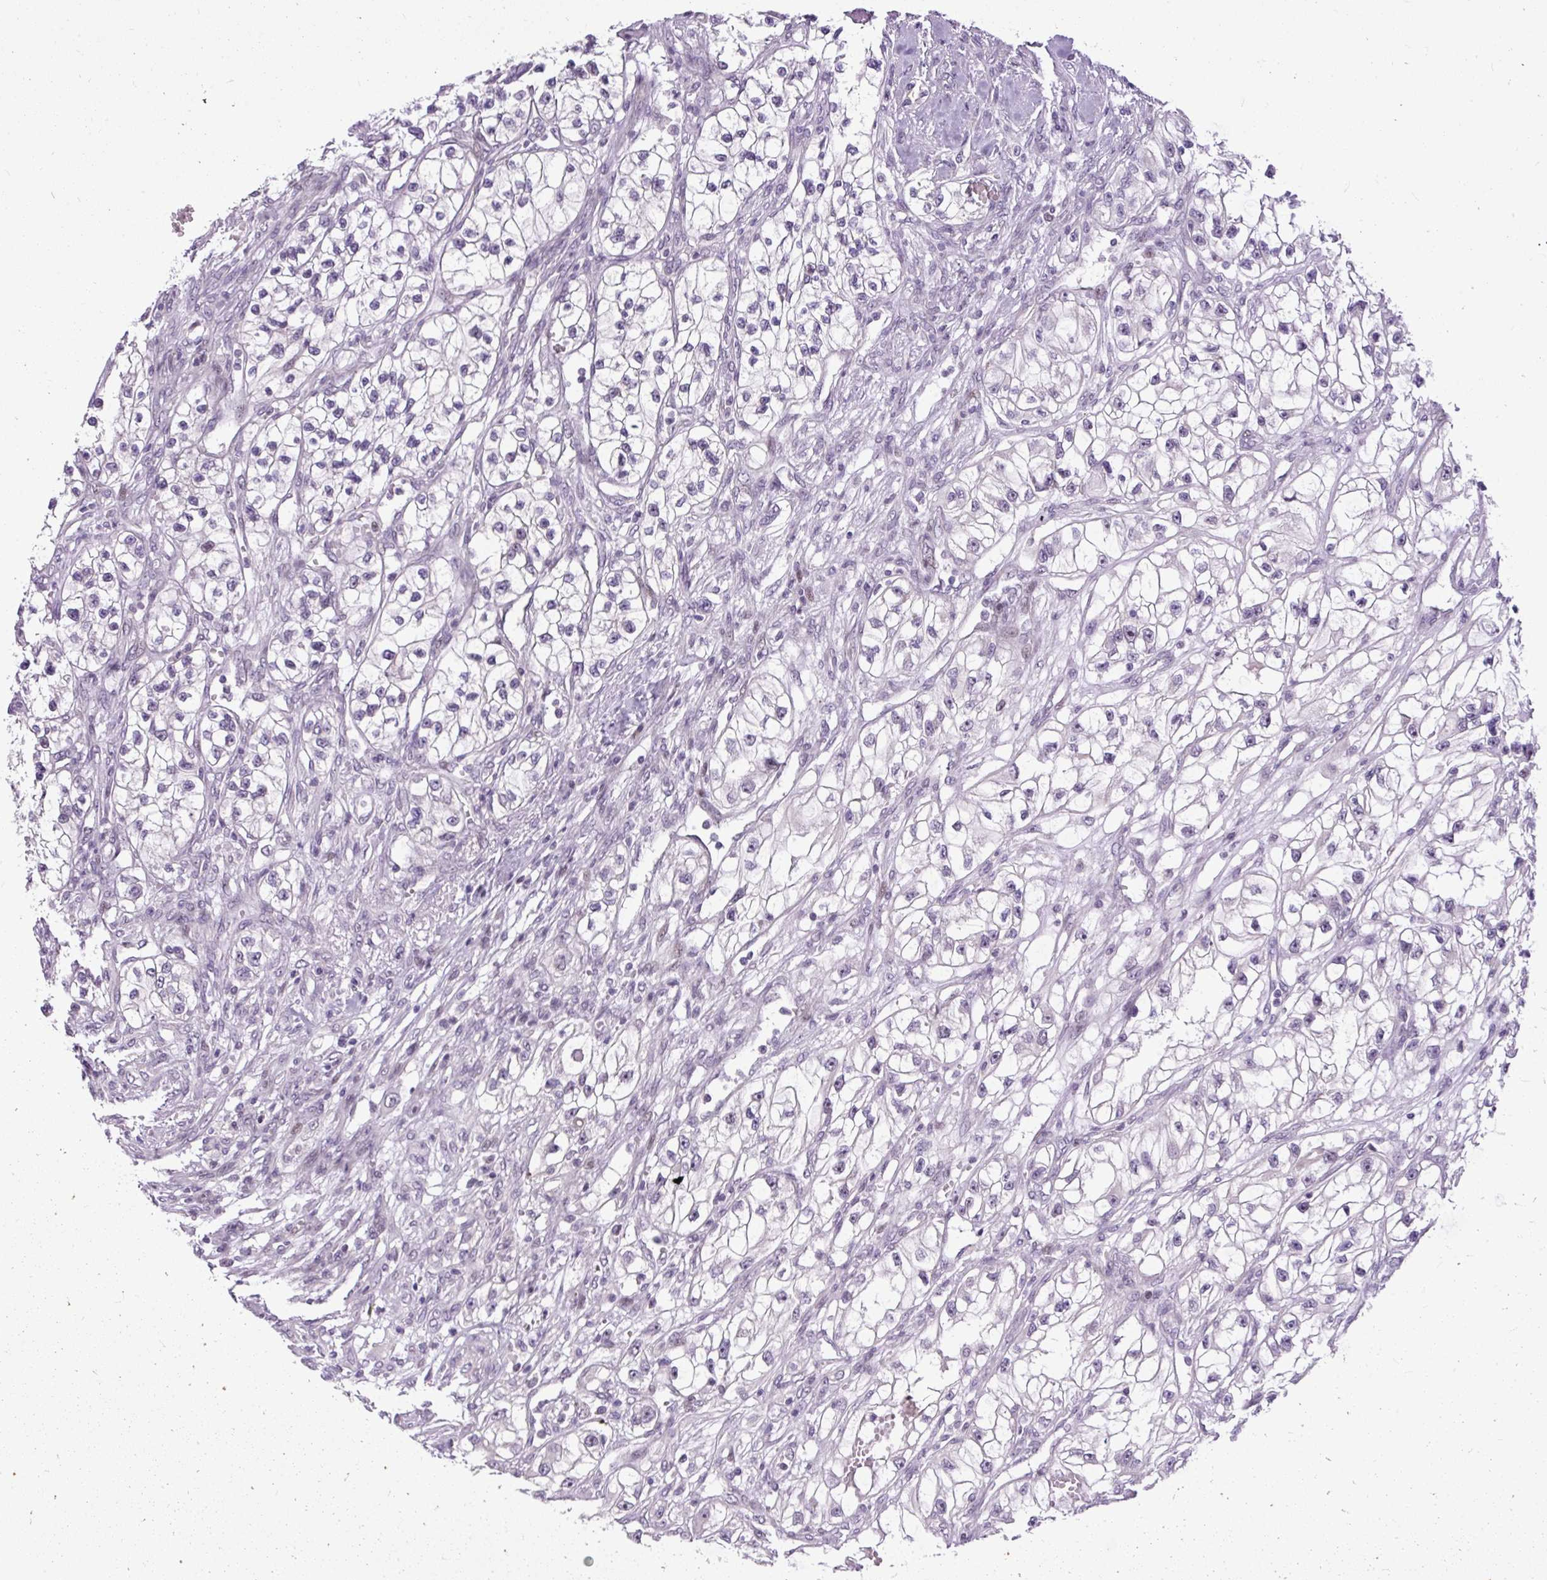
{"staining": {"intensity": "negative", "quantity": "none", "location": "none"}, "tissue": "renal cancer", "cell_type": "Tumor cells", "image_type": "cancer", "snomed": [{"axis": "morphology", "description": "Adenocarcinoma, NOS"}, {"axis": "topography", "description": "Kidney"}], "caption": "The image reveals no significant positivity in tumor cells of adenocarcinoma (renal).", "gene": "ARHGEF18", "patient": {"sex": "female", "age": 57}}